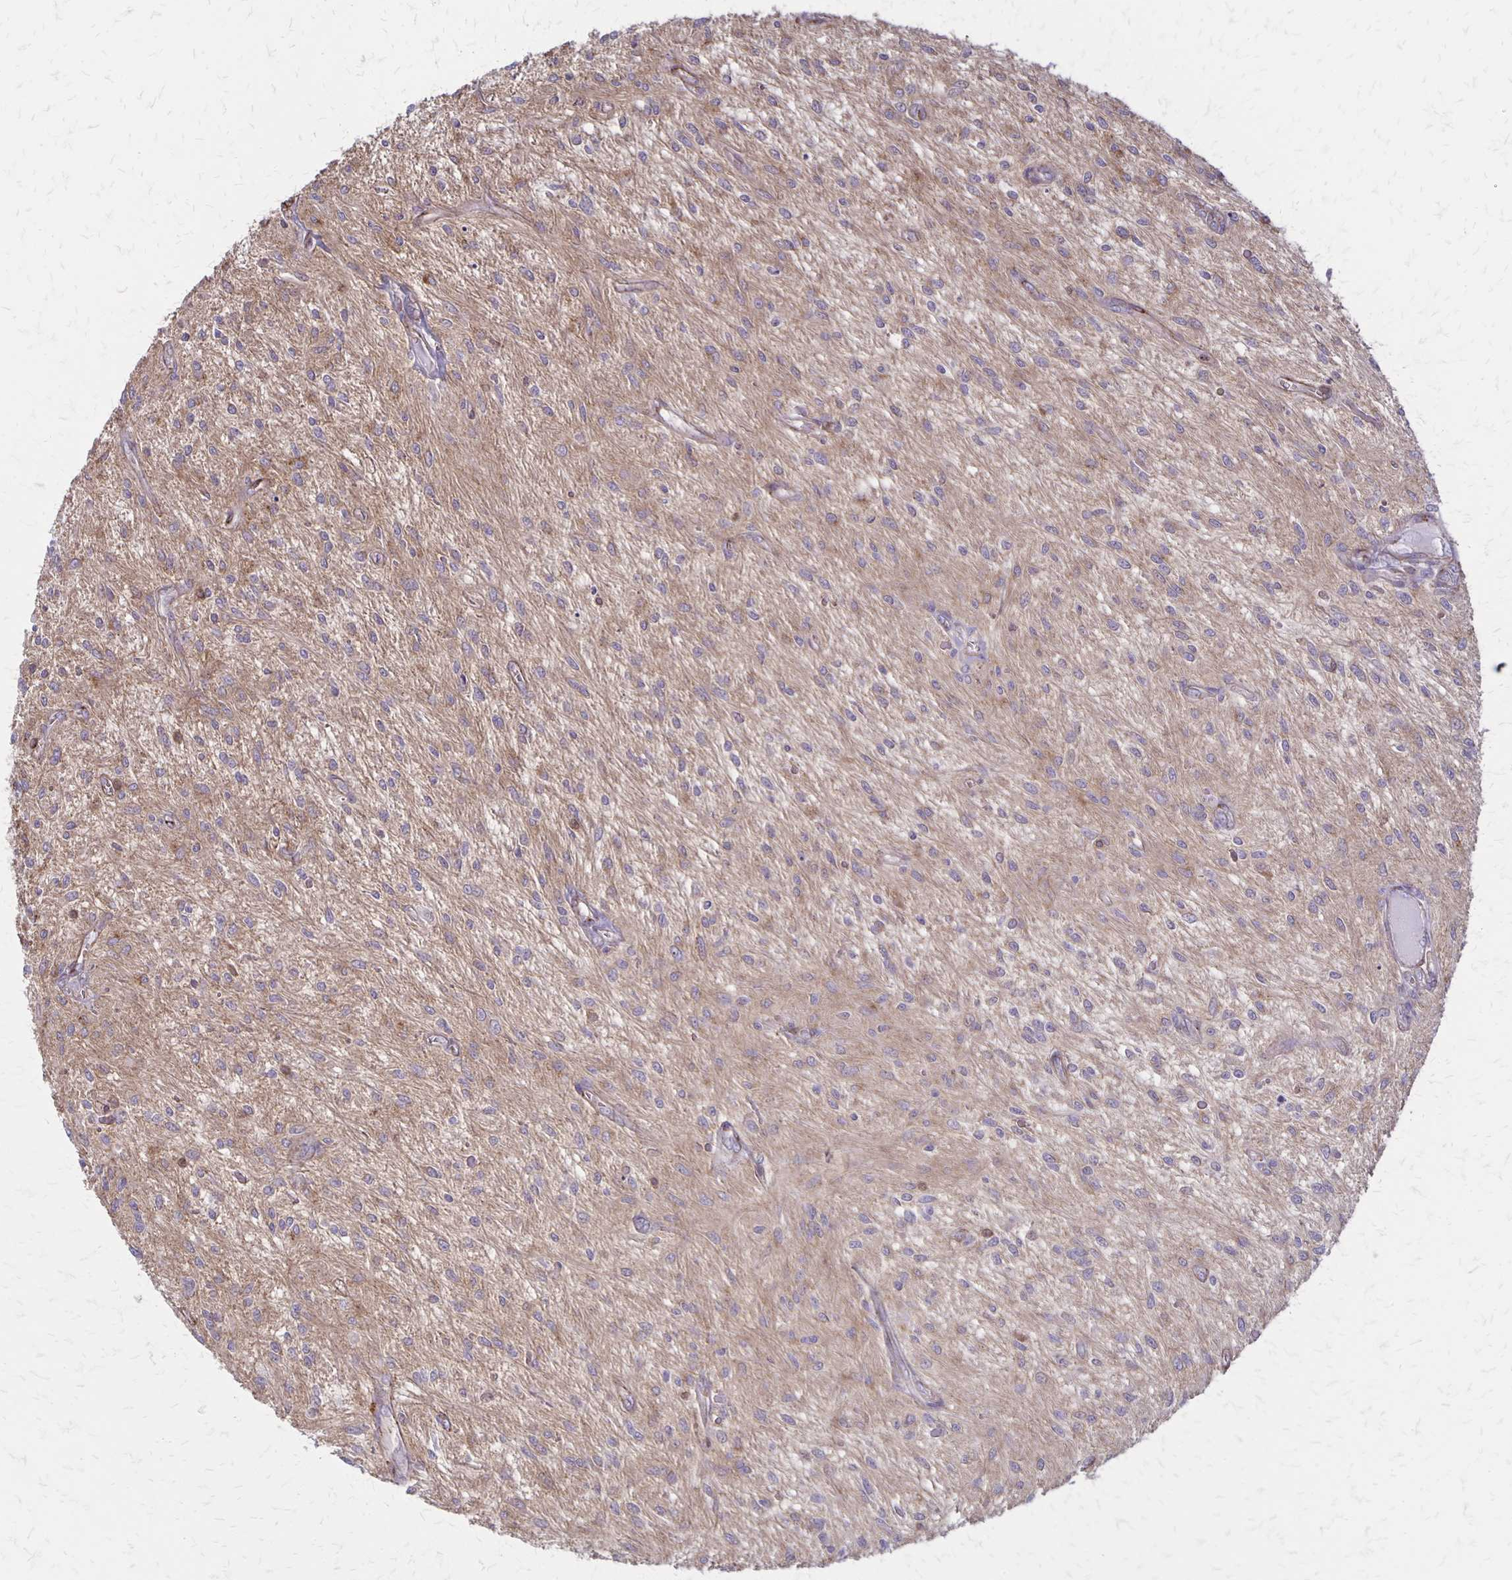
{"staining": {"intensity": "weak", "quantity": "<25%", "location": "cytoplasmic/membranous"}, "tissue": "glioma", "cell_type": "Tumor cells", "image_type": "cancer", "snomed": [{"axis": "morphology", "description": "Glioma, malignant, Low grade"}, {"axis": "topography", "description": "Cerebellum"}], "caption": "Tumor cells show no significant positivity in glioma.", "gene": "SEPTIN5", "patient": {"sex": "female", "age": 14}}